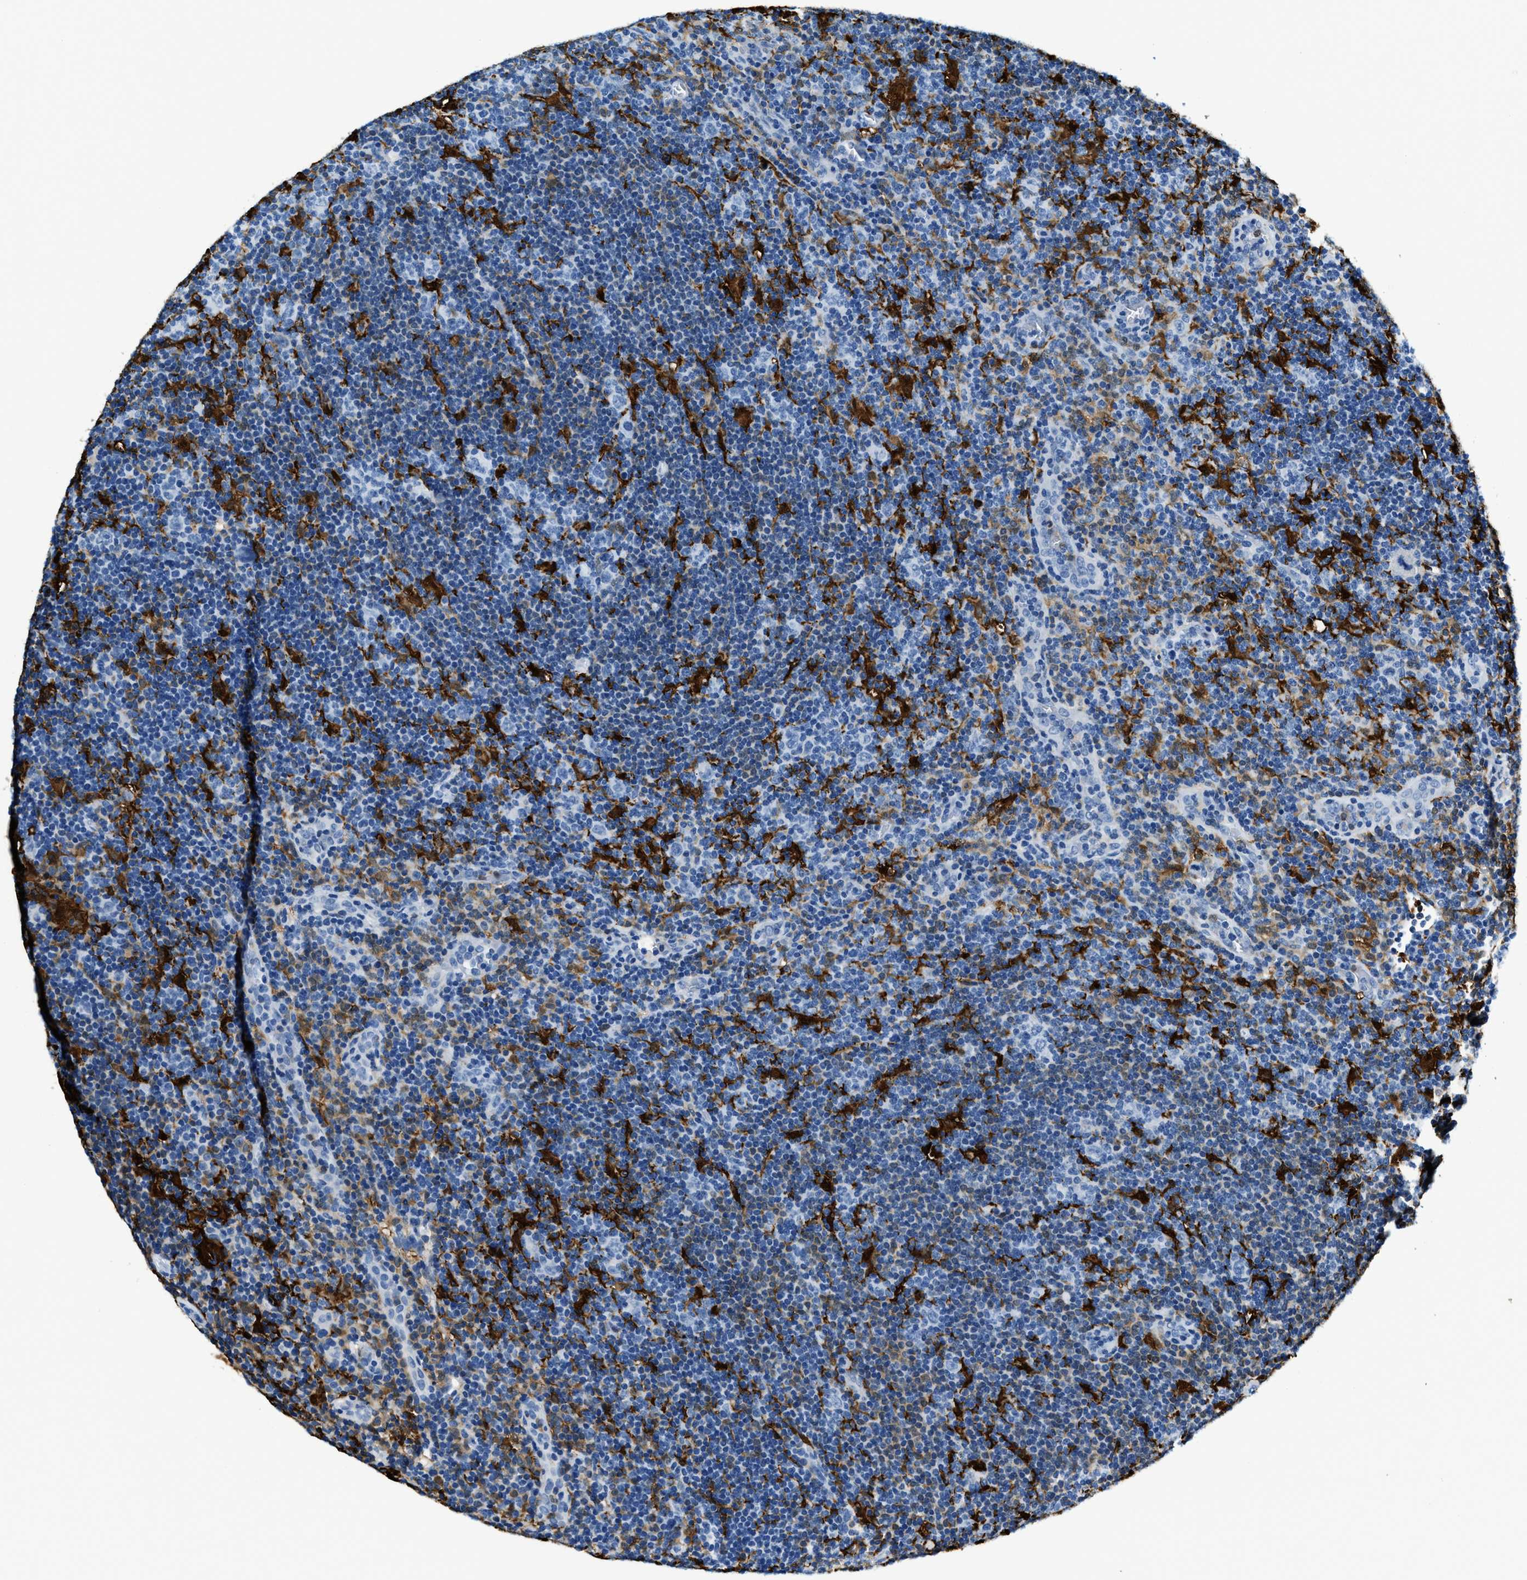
{"staining": {"intensity": "negative", "quantity": "none", "location": "none"}, "tissue": "lymphoma", "cell_type": "Tumor cells", "image_type": "cancer", "snomed": [{"axis": "morphology", "description": "Hodgkin's disease, NOS"}, {"axis": "topography", "description": "Lymph node"}], "caption": "There is no significant positivity in tumor cells of lymphoma.", "gene": "CAPG", "patient": {"sex": "female", "age": 57}}